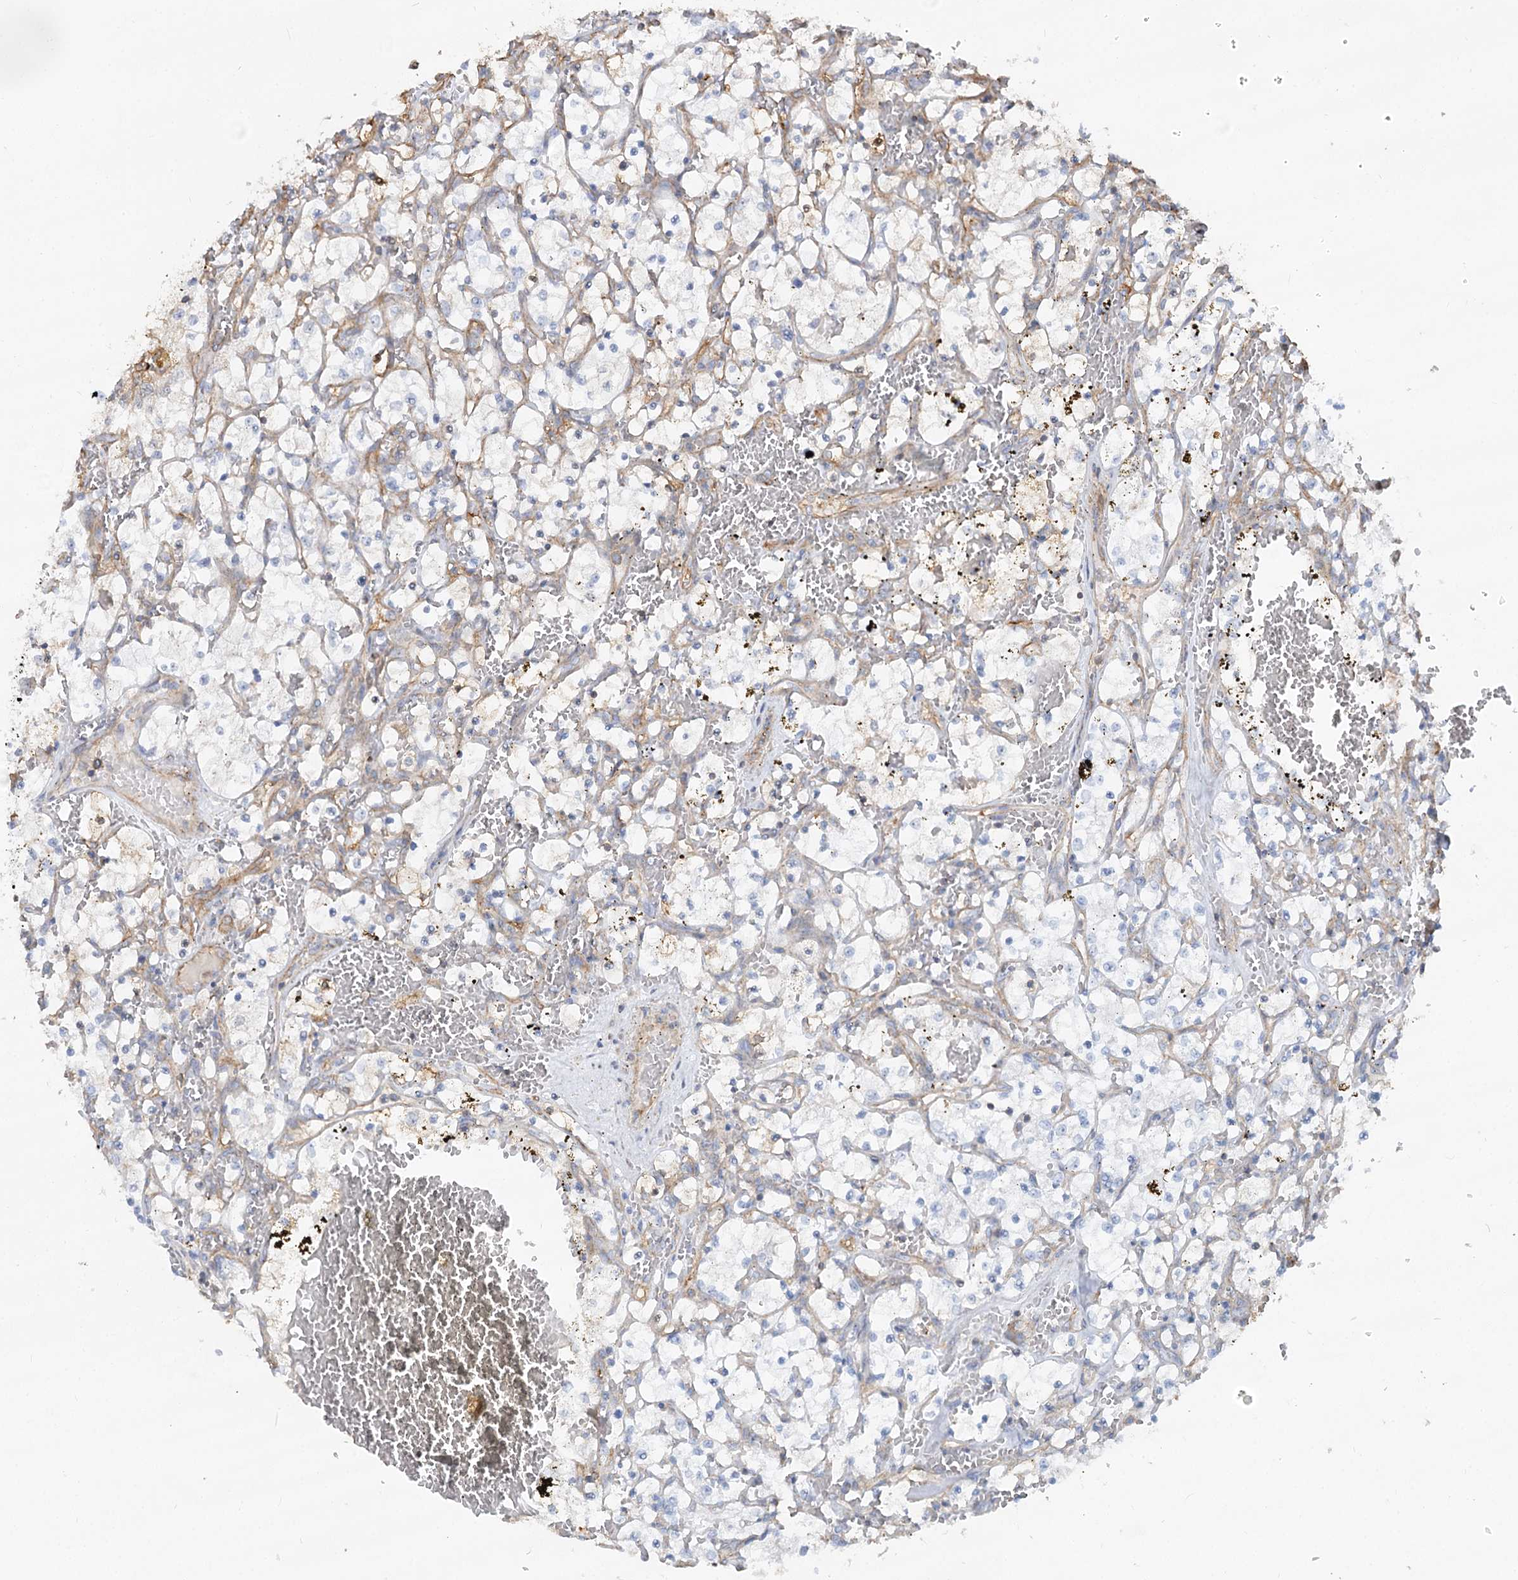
{"staining": {"intensity": "negative", "quantity": "none", "location": "none"}, "tissue": "renal cancer", "cell_type": "Tumor cells", "image_type": "cancer", "snomed": [{"axis": "morphology", "description": "Adenocarcinoma, NOS"}, {"axis": "topography", "description": "Kidney"}], "caption": "Tumor cells are negative for protein expression in human renal adenocarcinoma. (DAB (3,3'-diaminobenzidine) immunohistochemistry visualized using brightfield microscopy, high magnification).", "gene": "WDR36", "patient": {"sex": "female", "age": 69}}